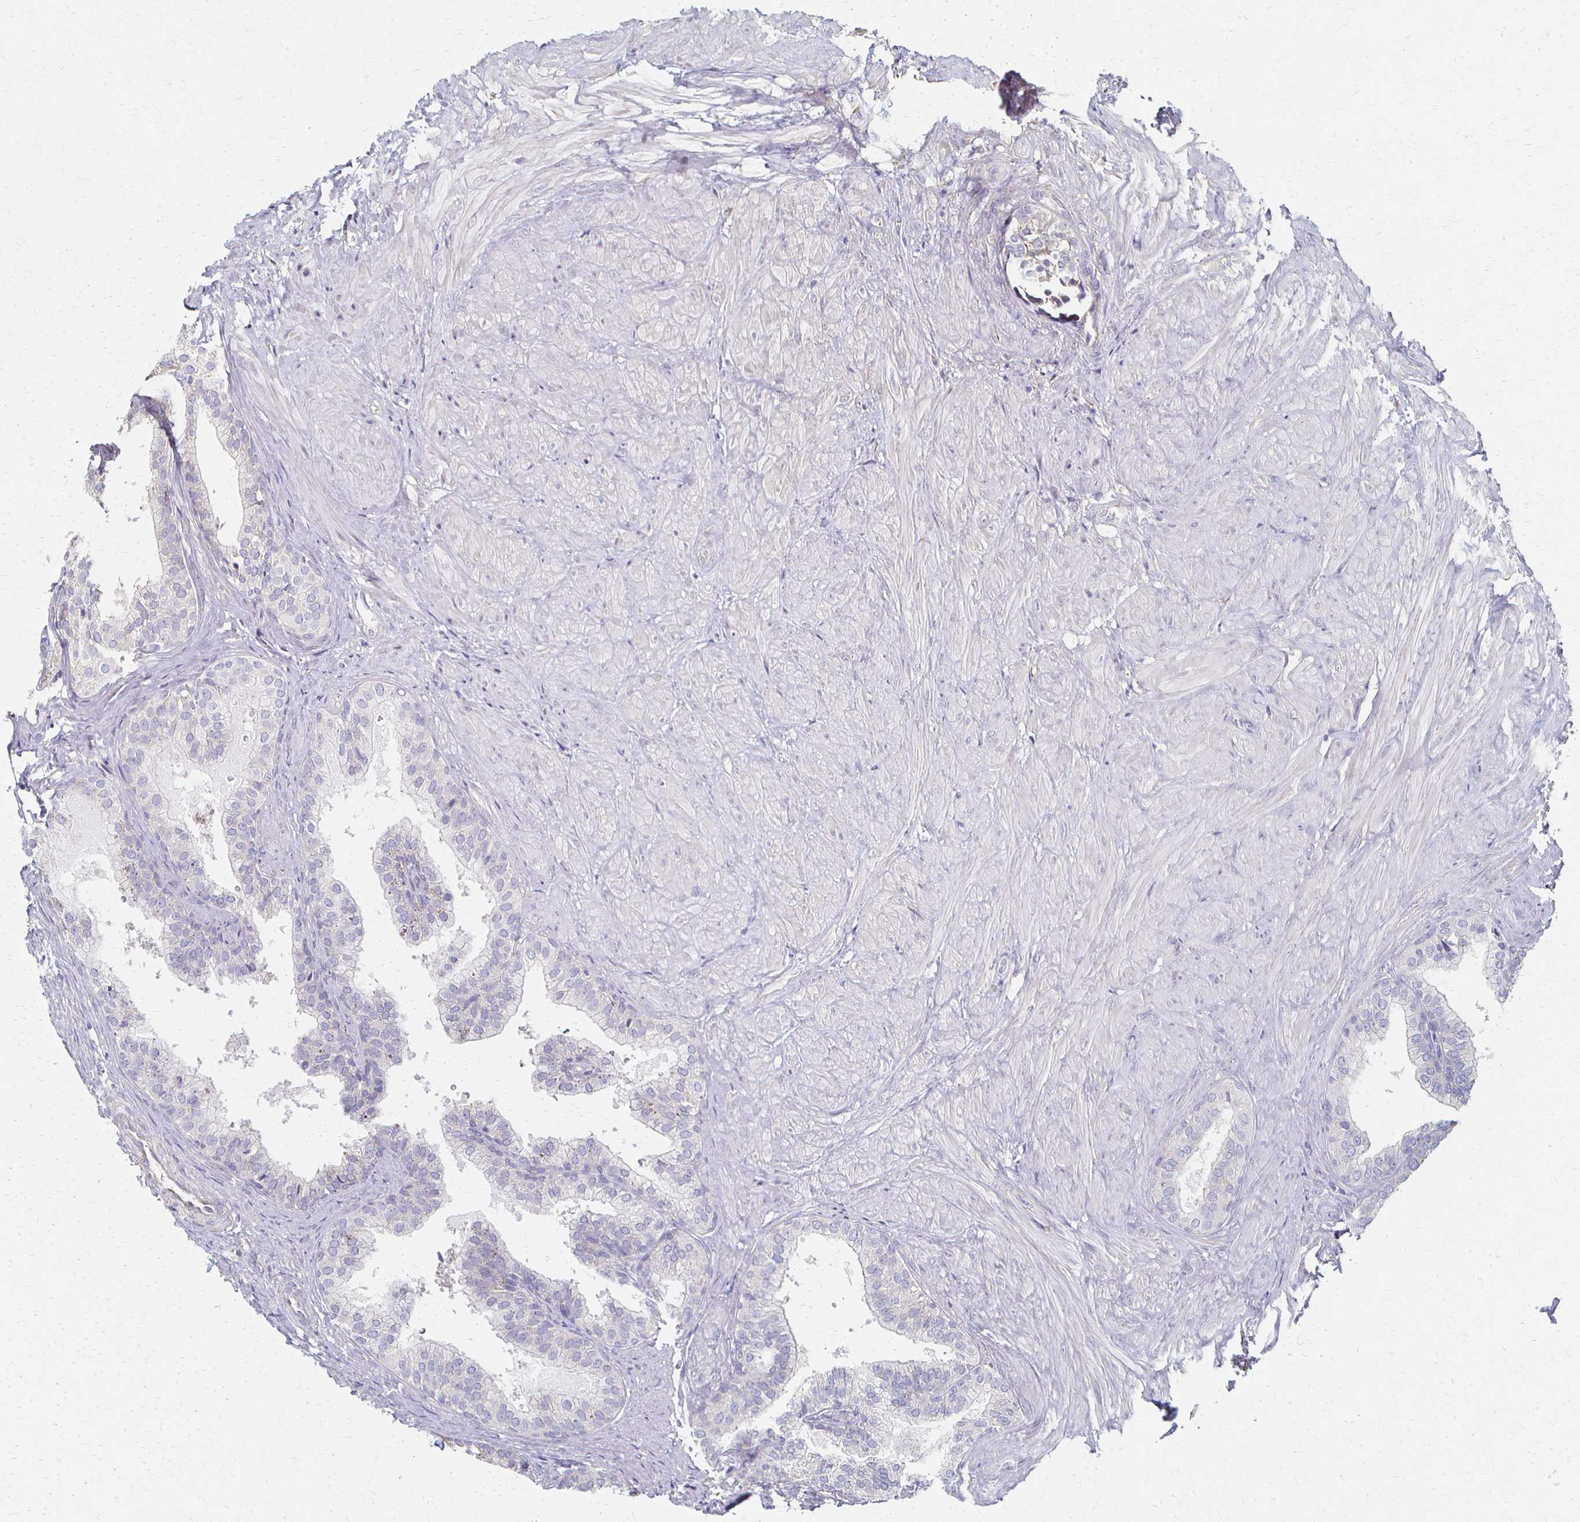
{"staining": {"intensity": "negative", "quantity": "none", "location": "none"}, "tissue": "prostate", "cell_type": "Glandular cells", "image_type": "normal", "snomed": [{"axis": "morphology", "description": "Normal tissue, NOS"}, {"axis": "topography", "description": "Prostate"}, {"axis": "topography", "description": "Peripheral nerve tissue"}], "caption": "IHC histopathology image of benign prostate: prostate stained with DAB (3,3'-diaminobenzidine) demonstrates no significant protein positivity in glandular cells. Nuclei are stained in blue.", "gene": "ATP1A3", "patient": {"sex": "male", "age": 55}}